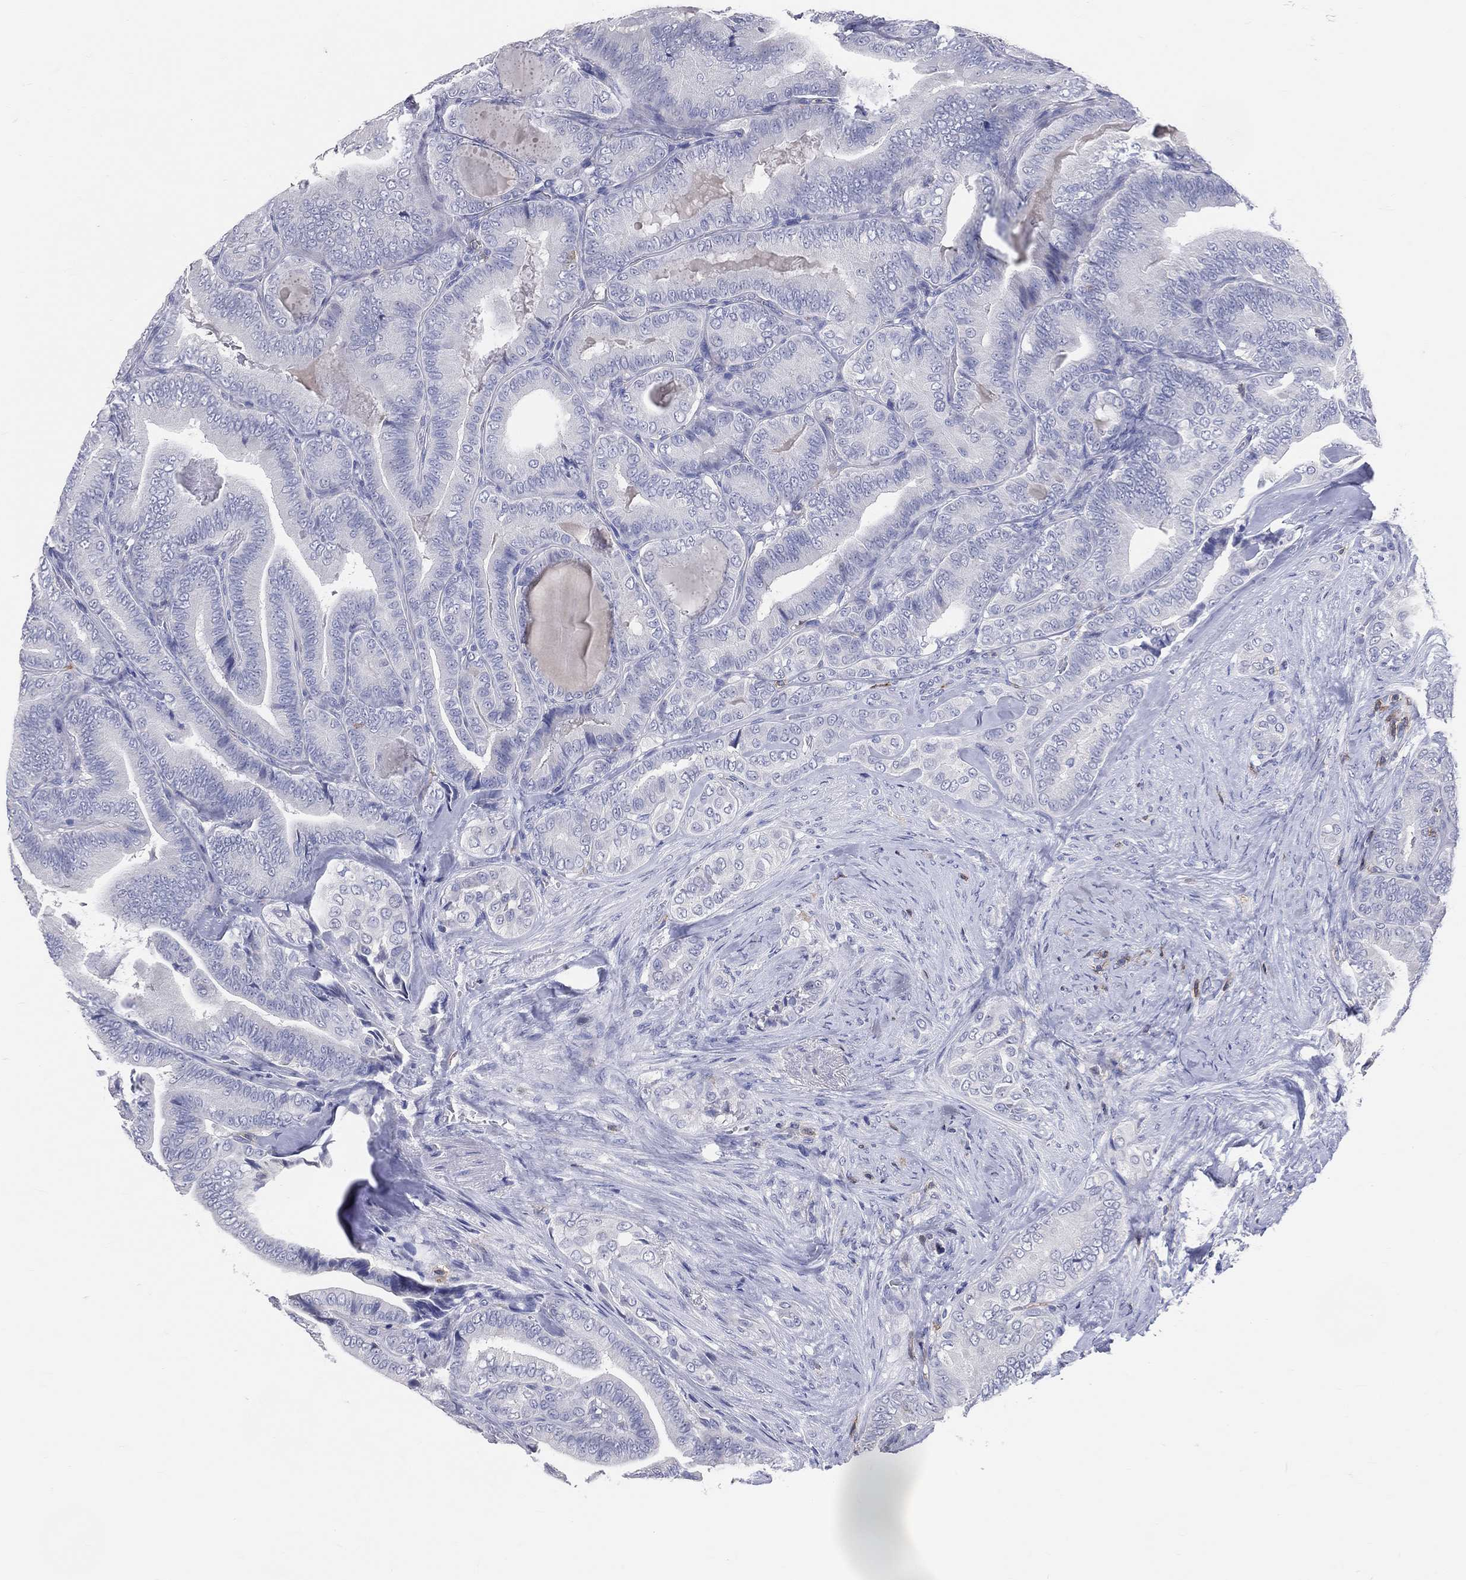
{"staining": {"intensity": "negative", "quantity": "none", "location": "none"}, "tissue": "thyroid cancer", "cell_type": "Tumor cells", "image_type": "cancer", "snomed": [{"axis": "morphology", "description": "Papillary adenocarcinoma, NOS"}, {"axis": "topography", "description": "Thyroid gland"}], "caption": "Tumor cells show no significant expression in thyroid cancer.", "gene": "LAT", "patient": {"sex": "male", "age": 61}}